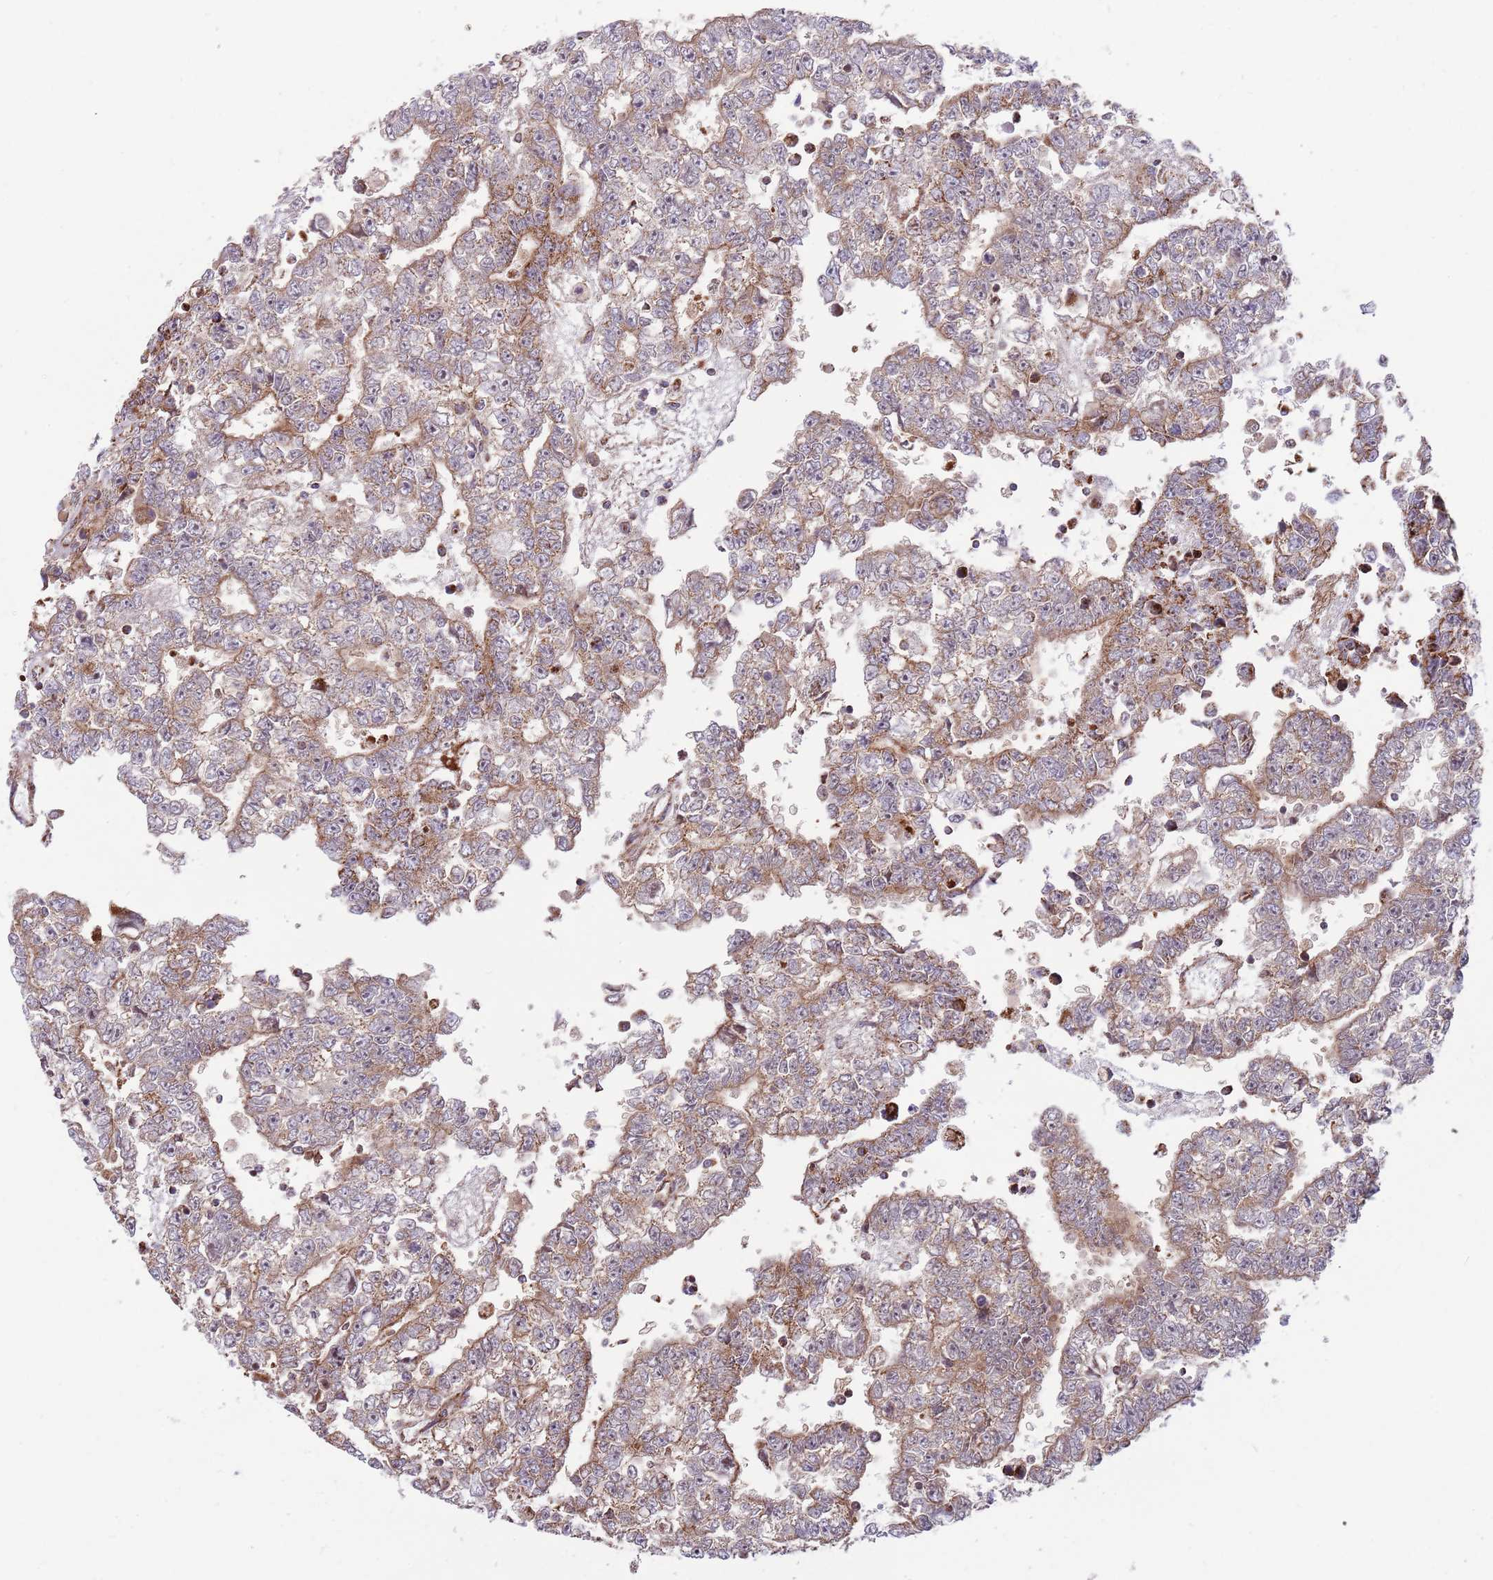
{"staining": {"intensity": "moderate", "quantity": "25%-75%", "location": "cytoplasmic/membranous"}, "tissue": "testis cancer", "cell_type": "Tumor cells", "image_type": "cancer", "snomed": [{"axis": "morphology", "description": "Carcinoma, Embryonal, NOS"}, {"axis": "topography", "description": "Testis"}], "caption": "Human testis embryonal carcinoma stained with a brown dye exhibits moderate cytoplasmic/membranous positive staining in about 25%-75% of tumor cells.", "gene": "ATP5PD", "patient": {"sex": "male", "age": 25}}